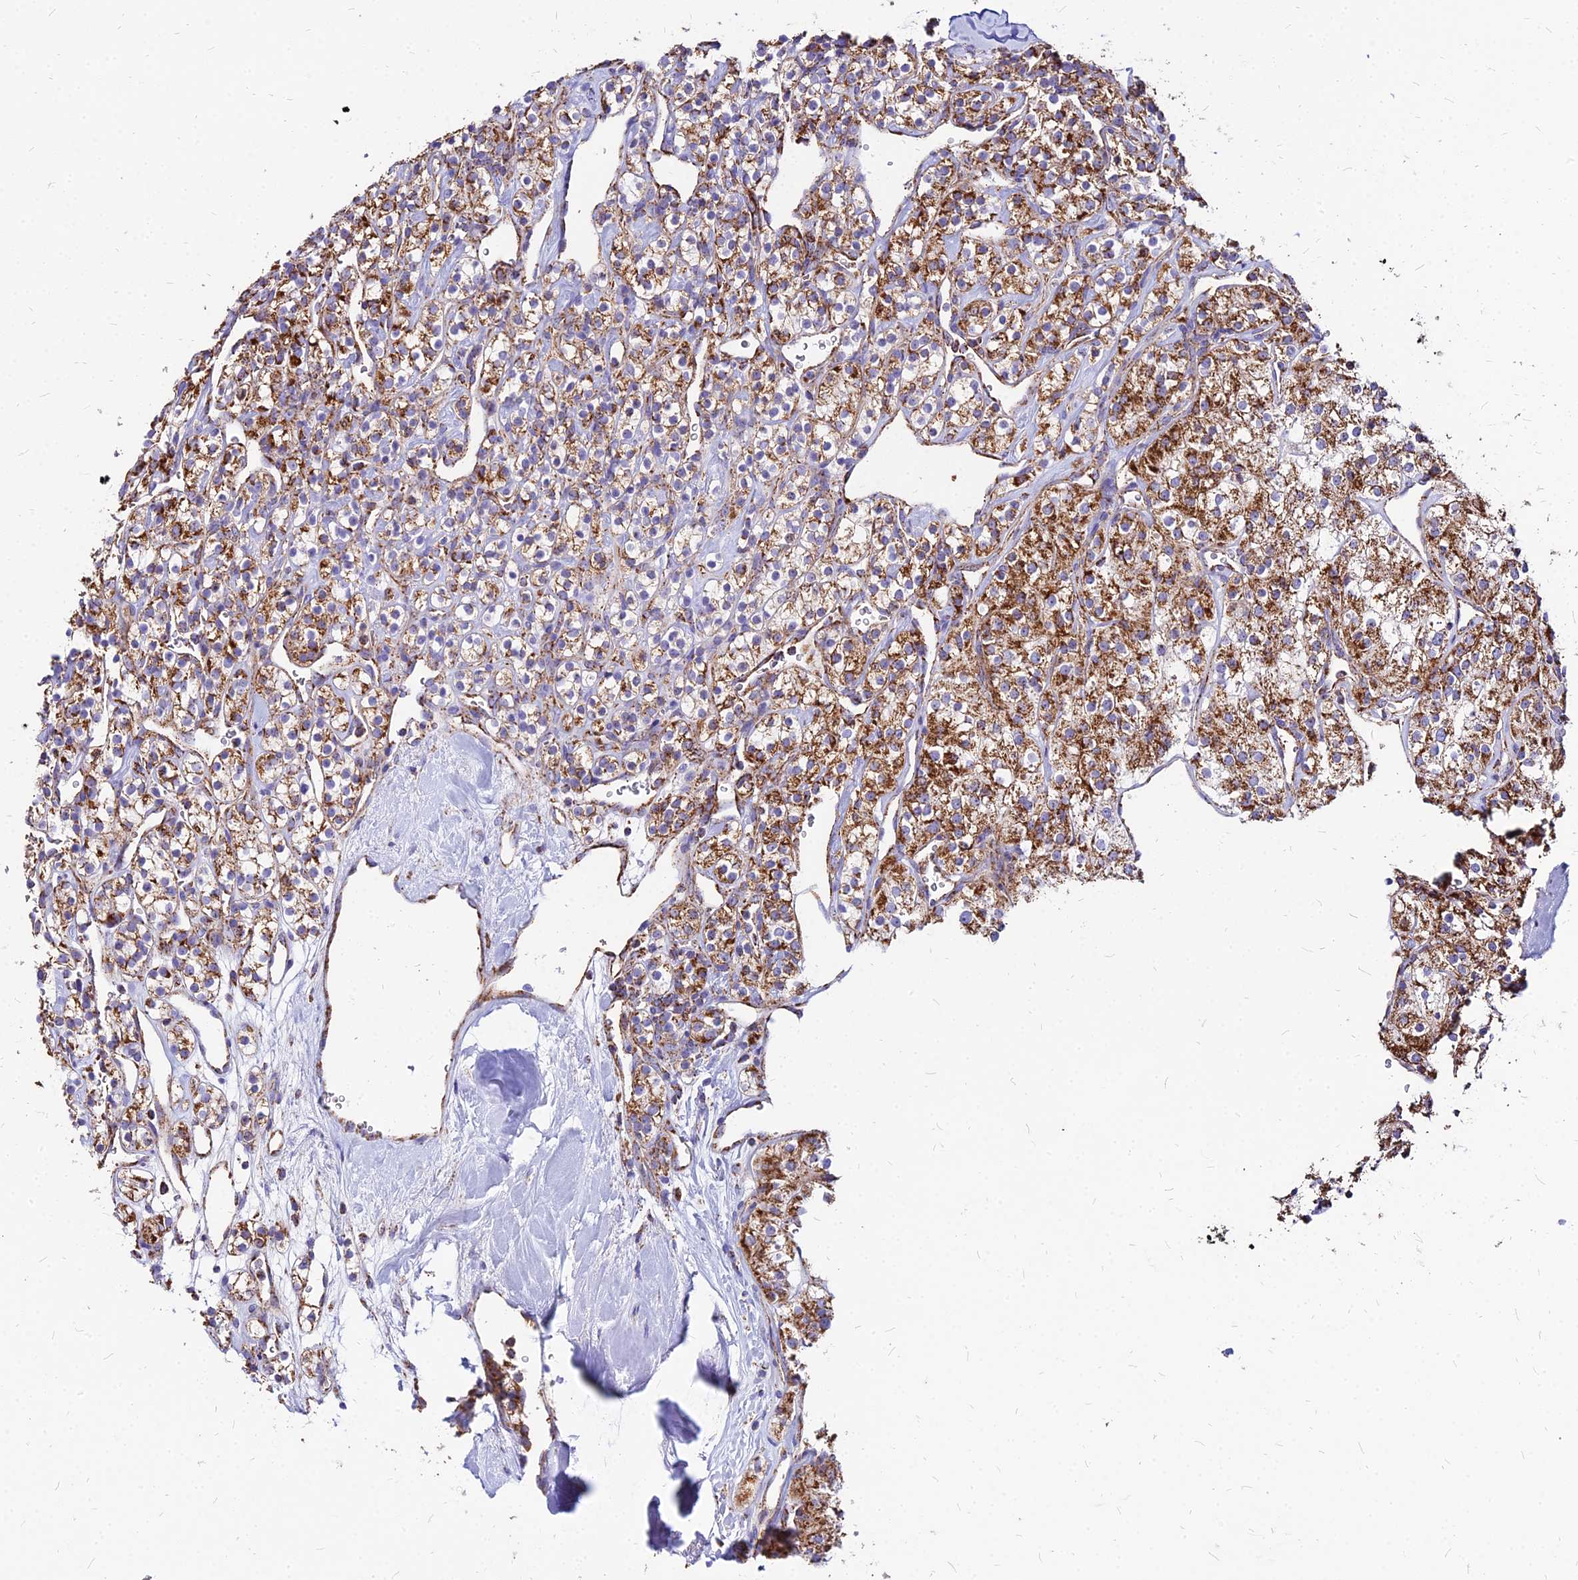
{"staining": {"intensity": "moderate", "quantity": ">75%", "location": "cytoplasmic/membranous"}, "tissue": "renal cancer", "cell_type": "Tumor cells", "image_type": "cancer", "snomed": [{"axis": "morphology", "description": "Adenocarcinoma, NOS"}, {"axis": "topography", "description": "Kidney"}], "caption": "Immunohistochemistry (IHC) (DAB (3,3'-diaminobenzidine)) staining of renal cancer (adenocarcinoma) exhibits moderate cytoplasmic/membranous protein staining in approximately >75% of tumor cells.", "gene": "DLD", "patient": {"sex": "male", "age": 77}}